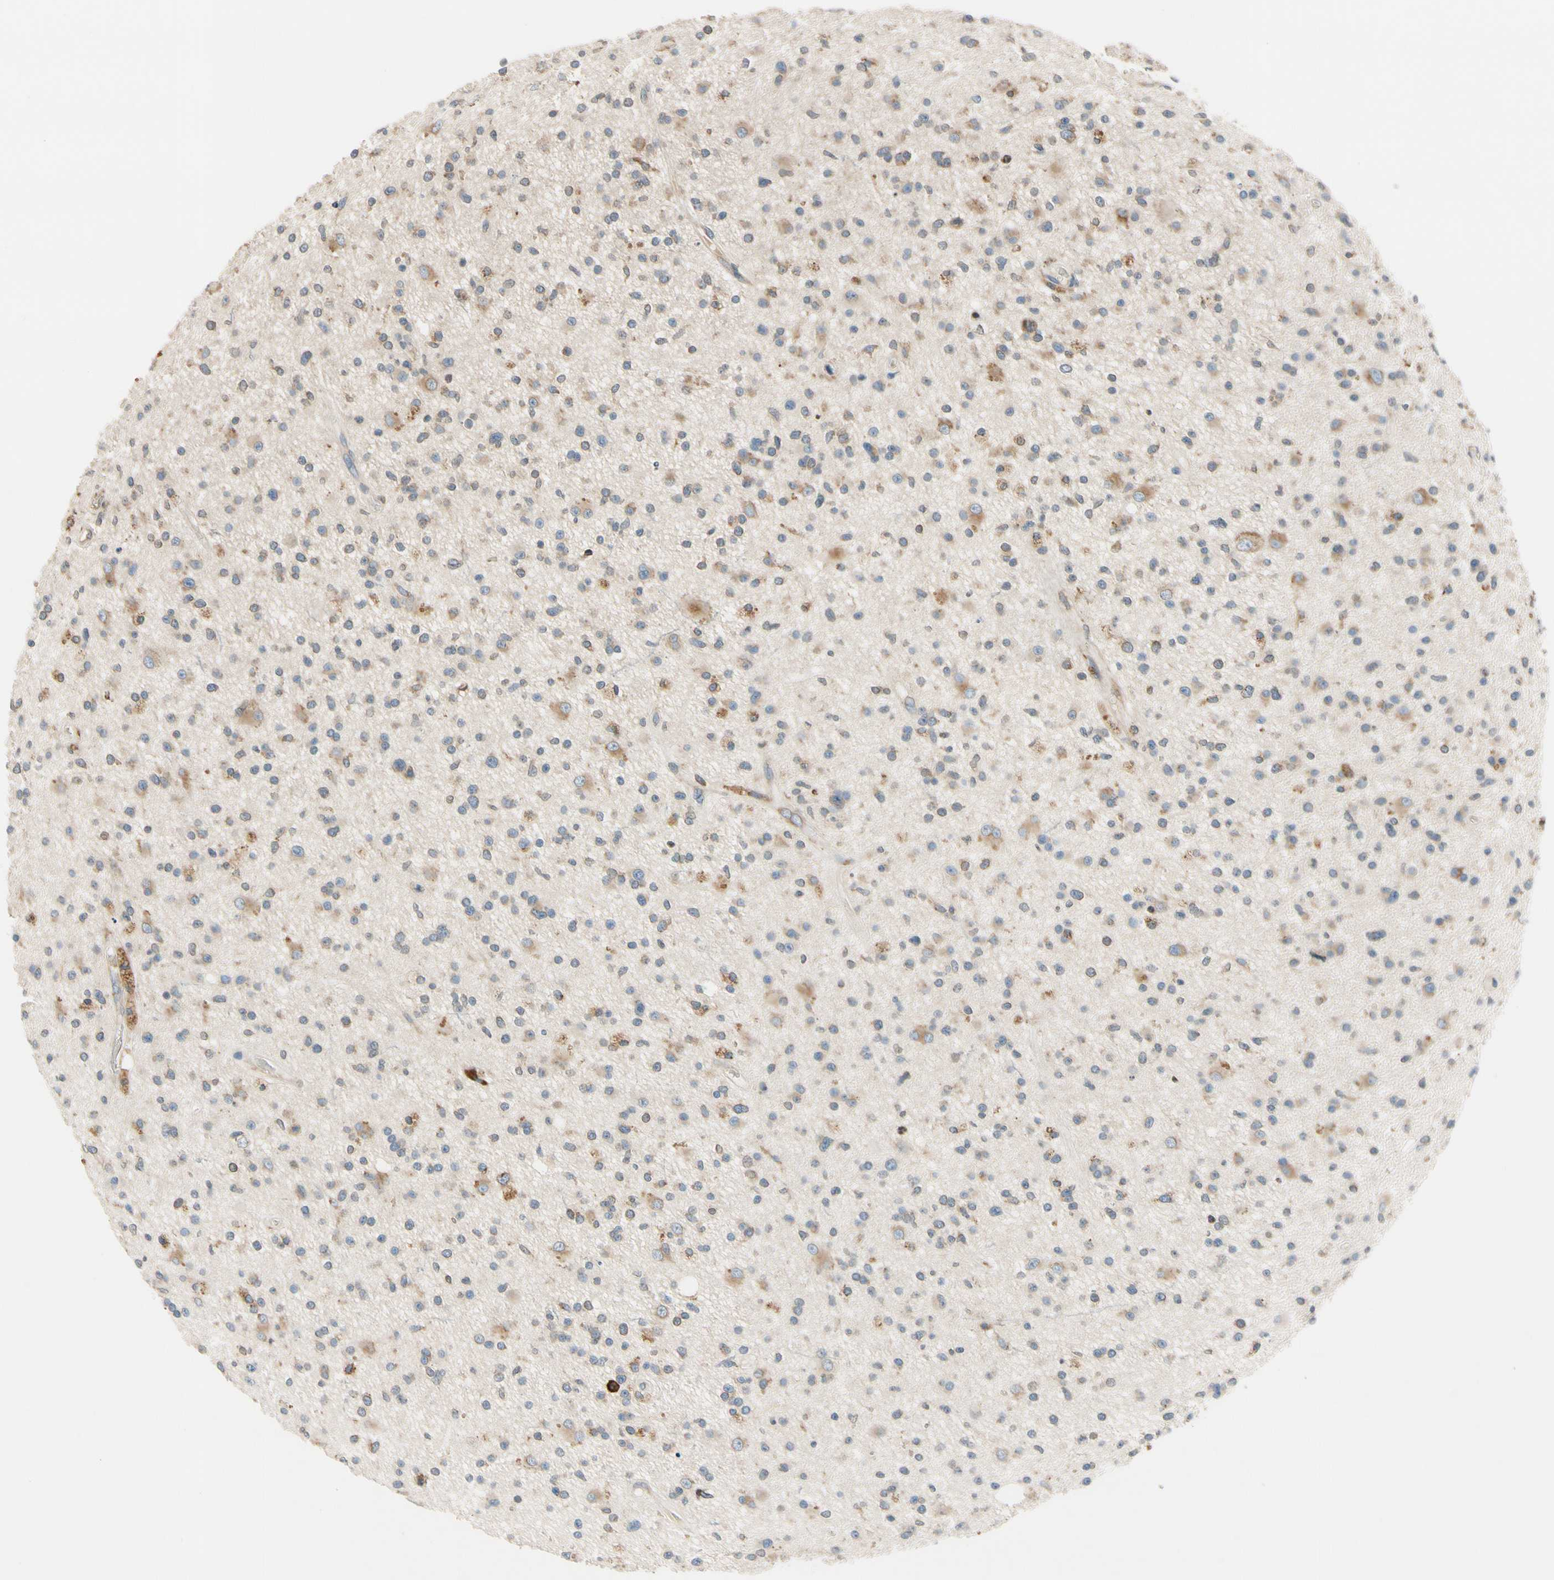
{"staining": {"intensity": "weak", "quantity": "<25%", "location": "cytoplasmic/membranous"}, "tissue": "glioma", "cell_type": "Tumor cells", "image_type": "cancer", "snomed": [{"axis": "morphology", "description": "Glioma, malignant, High grade"}, {"axis": "topography", "description": "Brain"}], "caption": "This micrograph is of glioma stained with immunohistochemistry (IHC) to label a protein in brown with the nuclei are counter-stained blue. There is no staining in tumor cells.", "gene": "RPN2", "patient": {"sex": "male", "age": 33}}